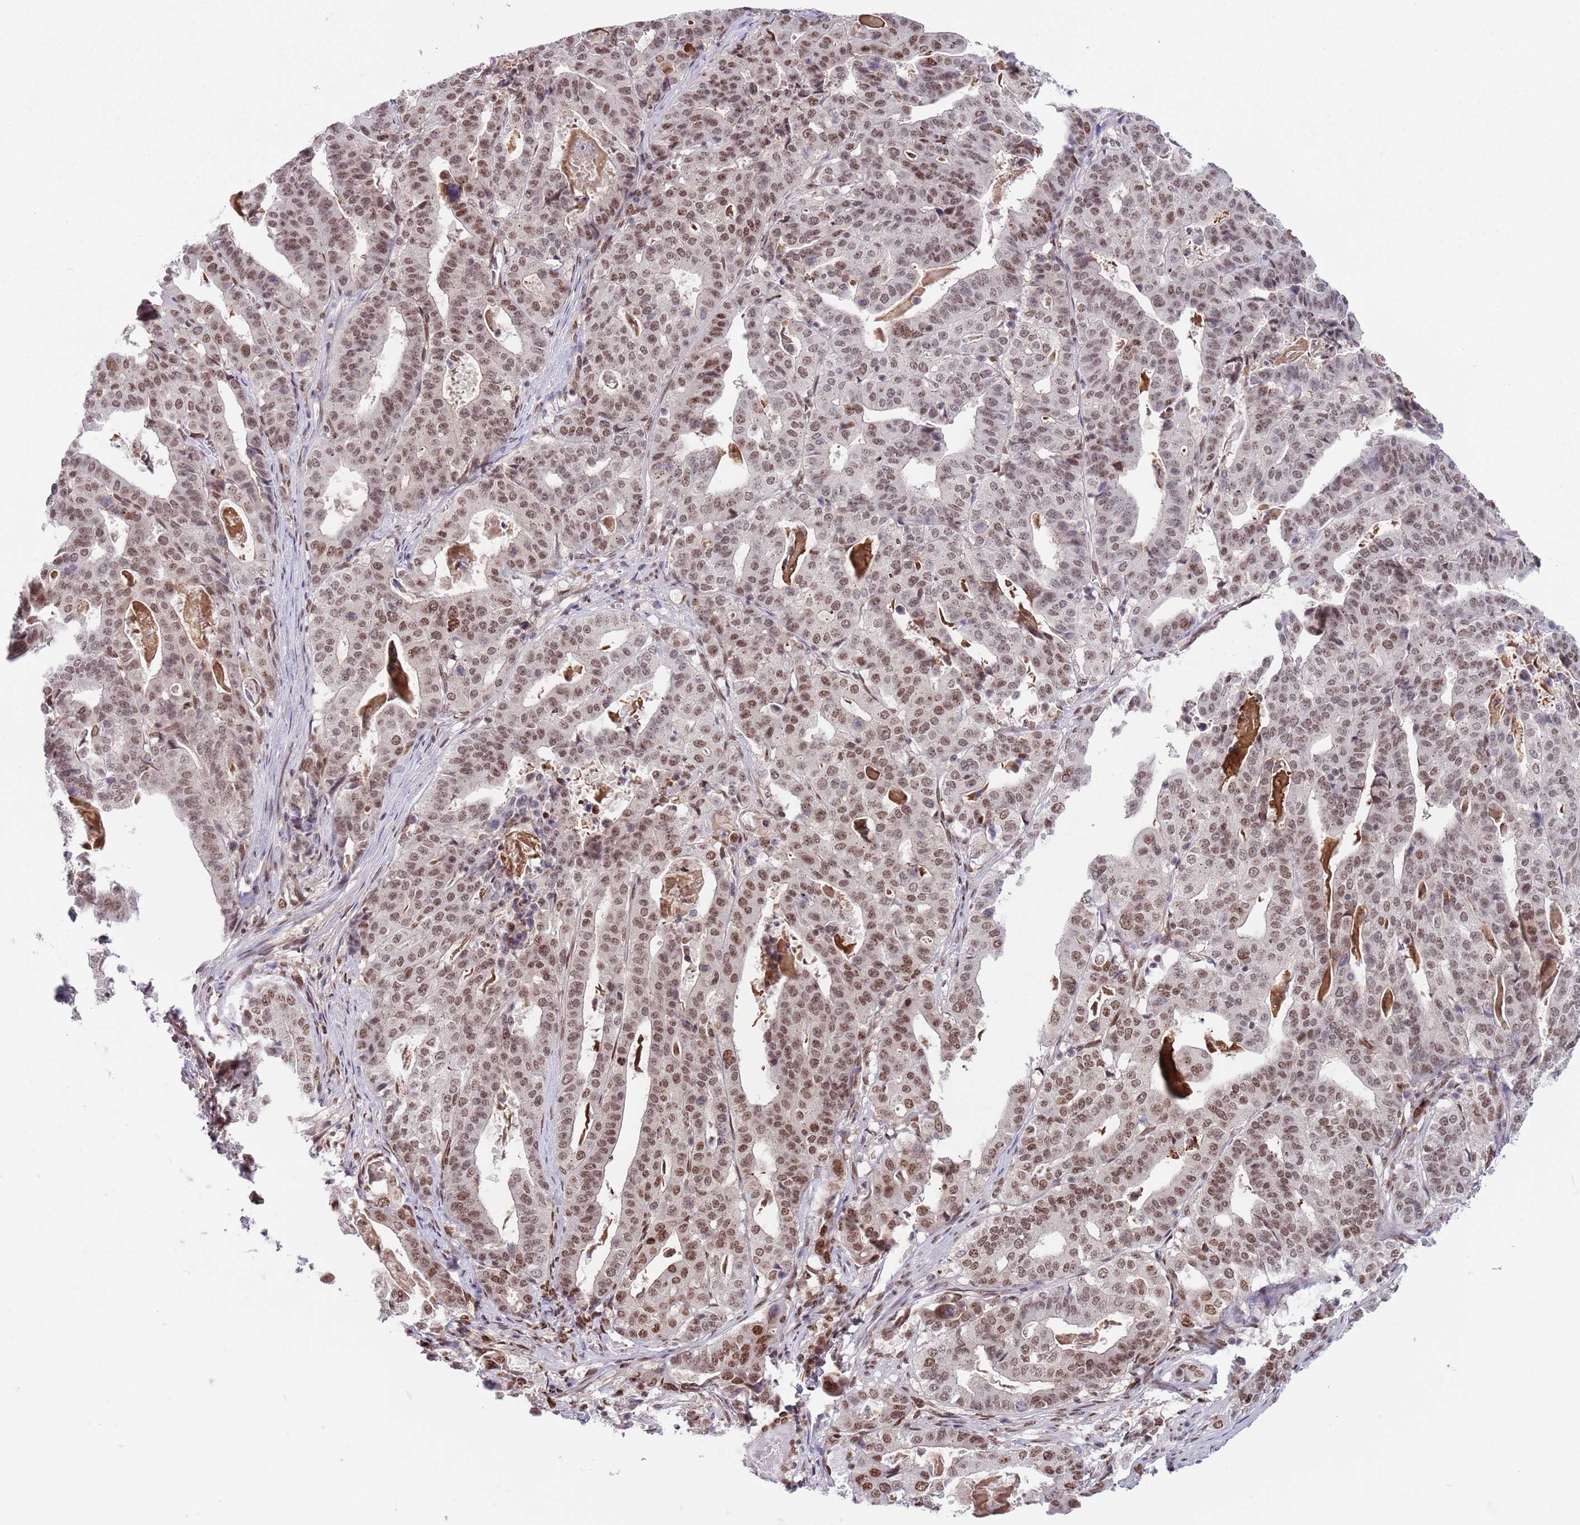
{"staining": {"intensity": "moderate", "quantity": ">75%", "location": "nuclear"}, "tissue": "stomach cancer", "cell_type": "Tumor cells", "image_type": "cancer", "snomed": [{"axis": "morphology", "description": "Adenocarcinoma, NOS"}, {"axis": "topography", "description": "Stomach"}], "caption": "Immunohistochemistry (IHC) image of human stomach cancer (adenocarcinoma) stained for a protein (brown), which reveals medium levels of moderate nuclear expression in approximately >75% of tumor cells.", "gene": "SIPA1L3", "patient": {"sex": "male", "age": 48}}